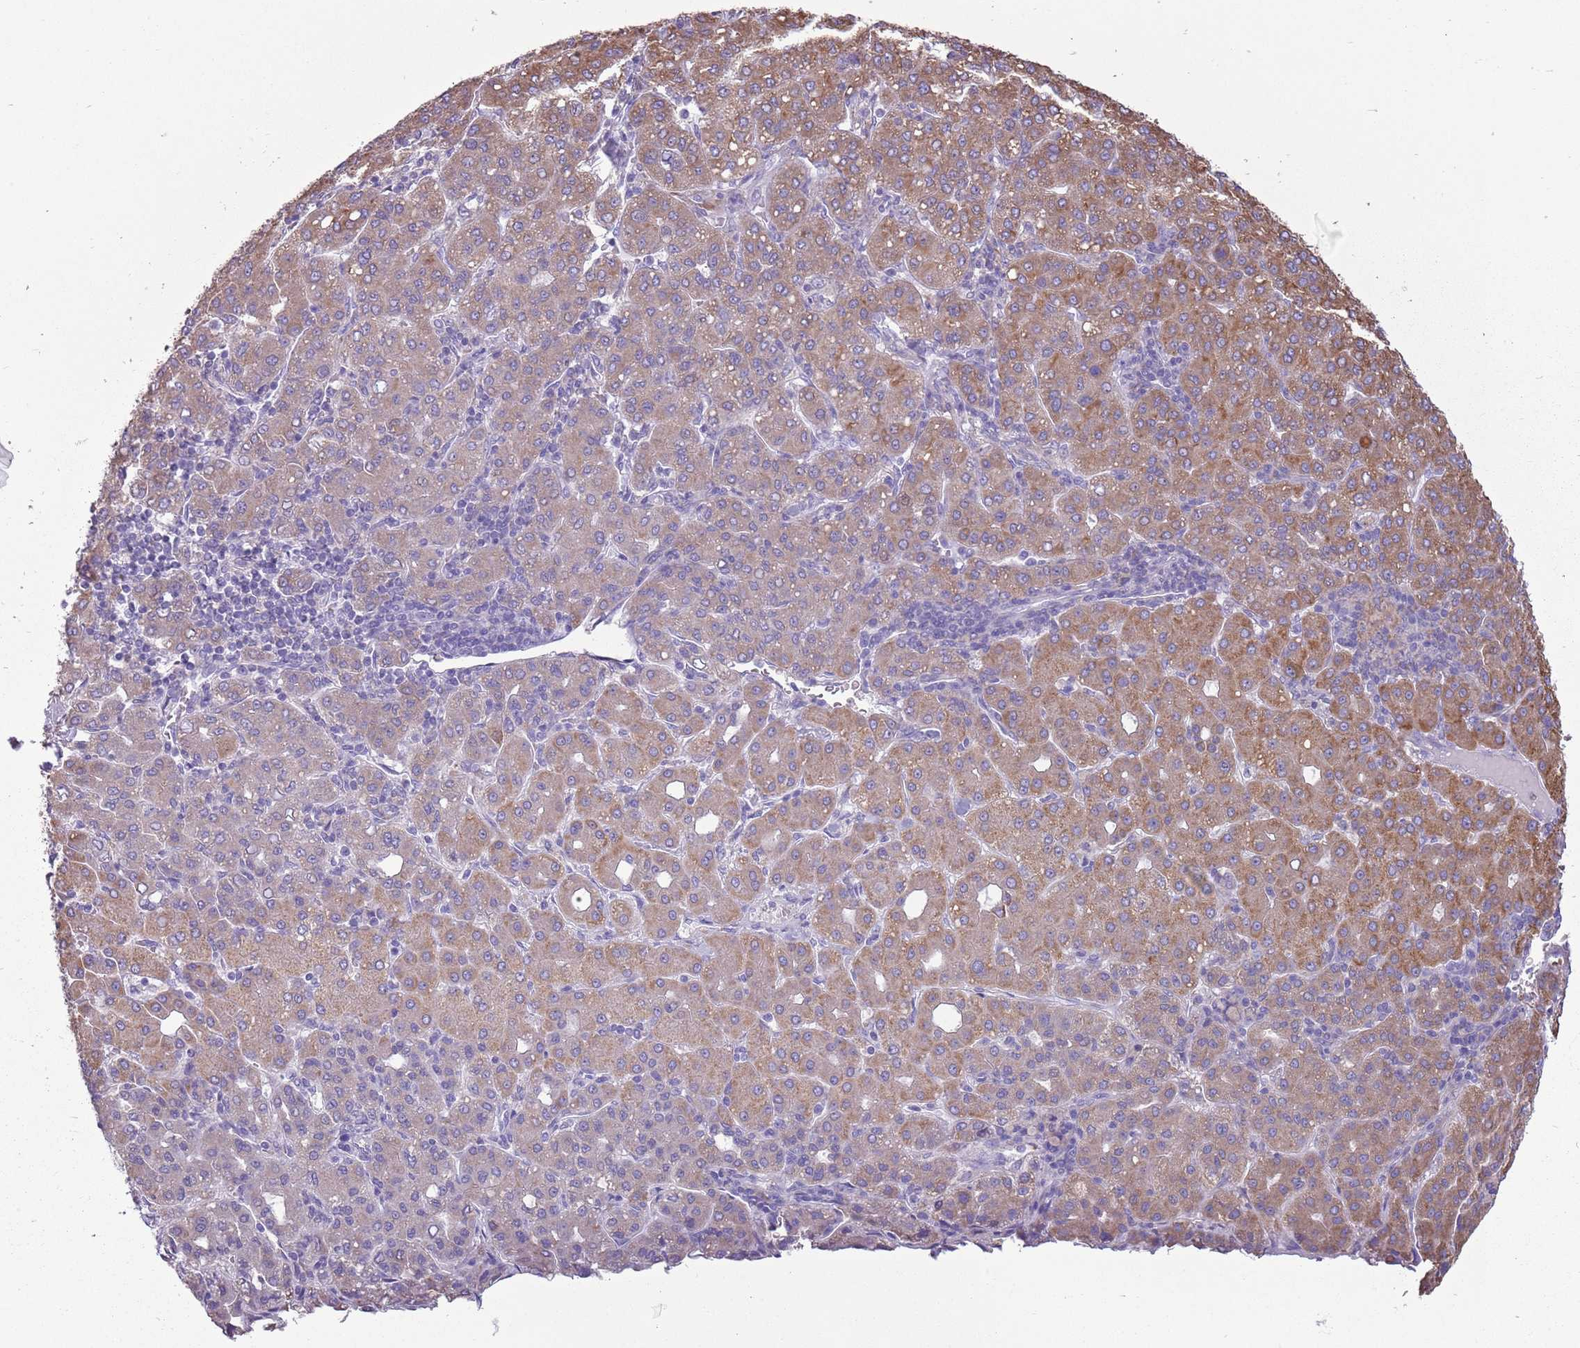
{"staining": {"intensity": "moderate", "quantity": "25%-75%", "location": "cytoplasmic/membranous"}, "tissue": "liver cancer", "cell_type": "Tumor cells", "image_type": "cancer", "snomed": [{"axis": "morphology", "description": "Carcinoma, Hepatocellular, NOS"}, {"axis": "topography", "description": "Liver"}], "caption": "Protein analysis of hepatocellular carcinoma (liver) tissue shows moderate cytoplasmic/membranous positivity in approximately 25%-75% of tumor cells.", "gene": "KCTD19", "patient": {"sex": "male", "age": 65}}